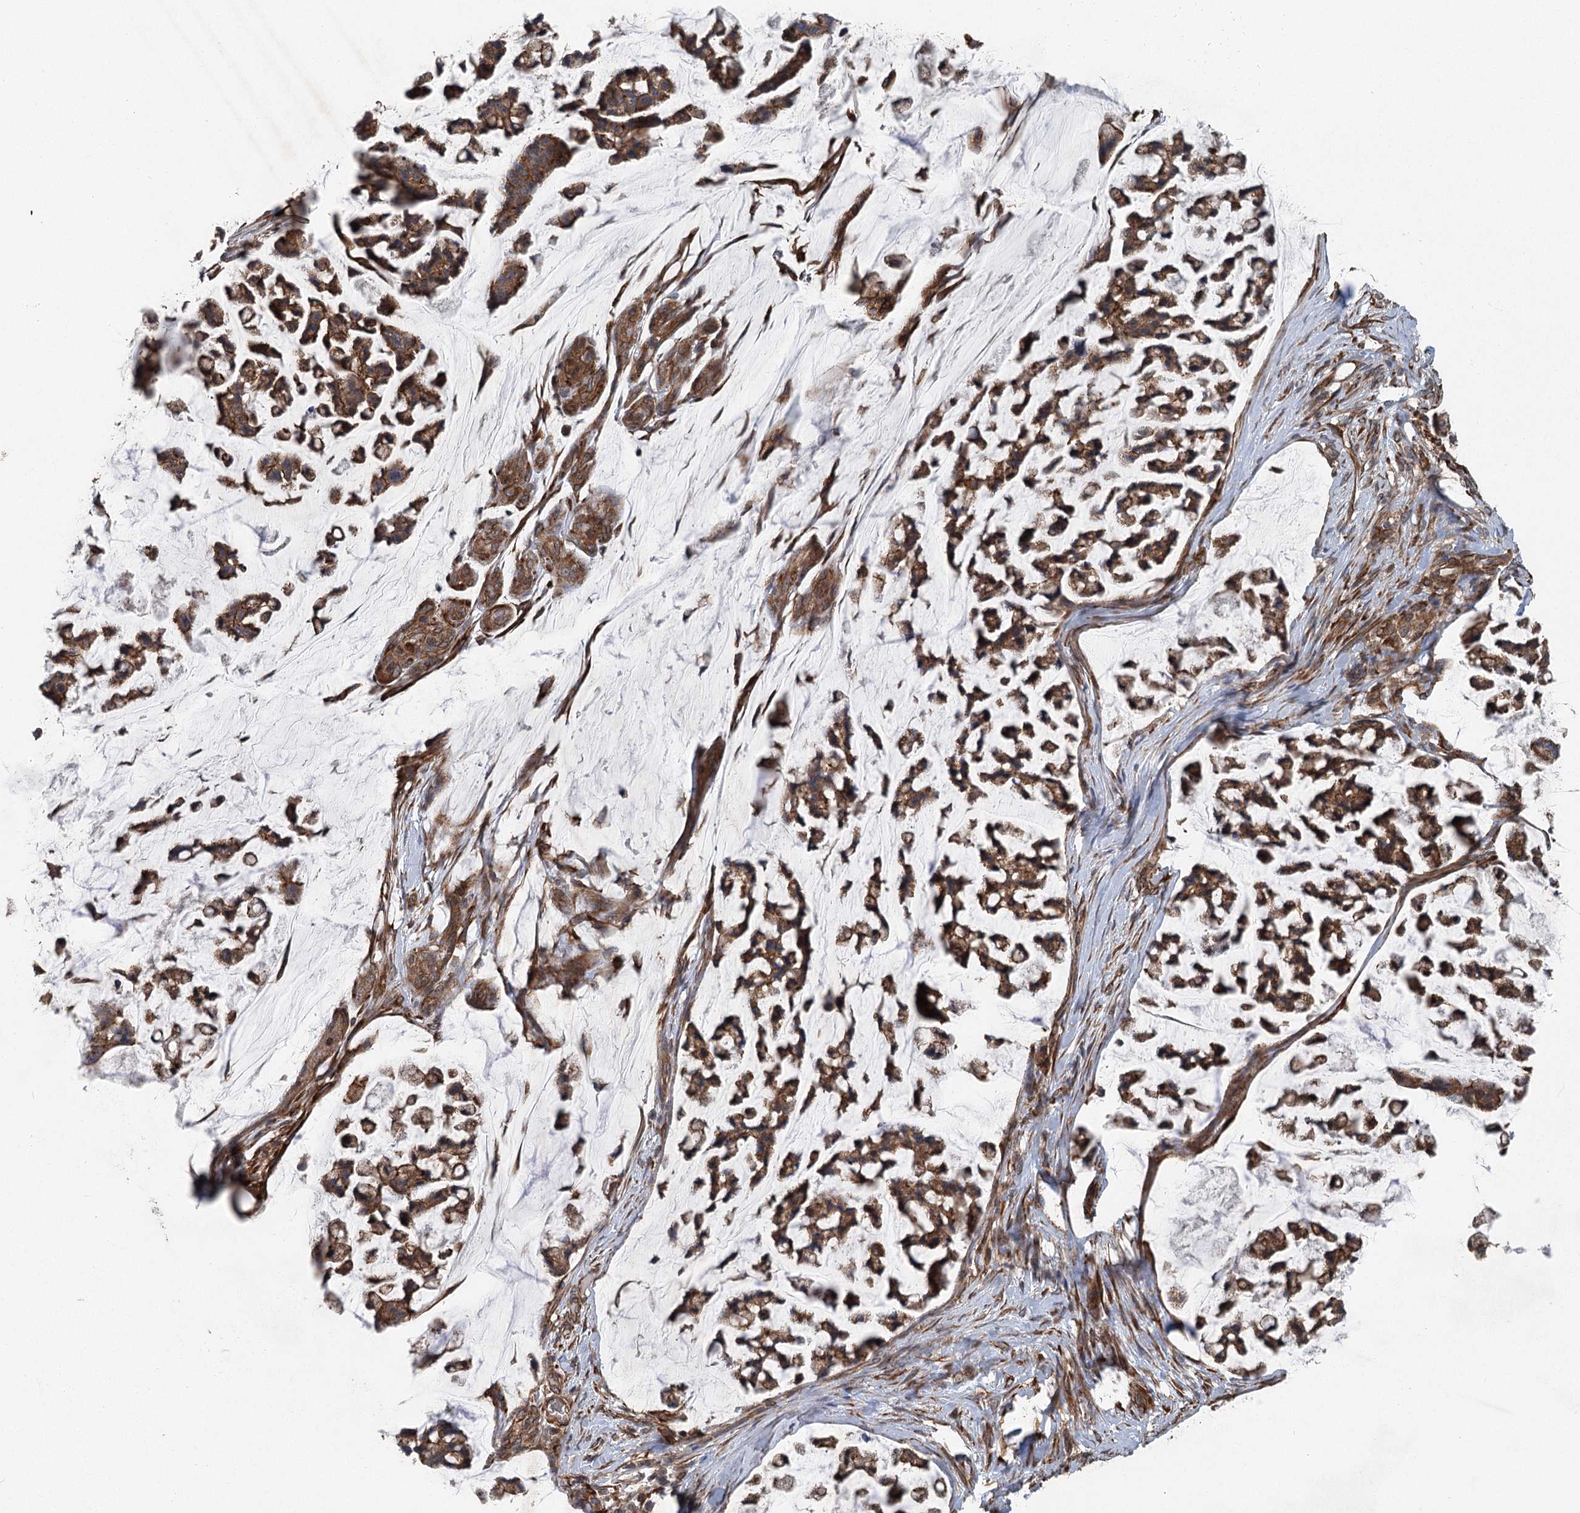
{"staining": {"intensity": "moderate", "quantity": ">75%", "location": "cytoplasmic/membranous"}, "tissue": "stomach cancer", "cell_type": "Tumor cells", "image_type": "cancer", "snomed": [{"axis": "morphology", "description": "Adenocarcinoma, NOS"}, {"axis": "topography", "description": "Stomach, lower"}], "caption": "Adenocarcinoma (stomach) stained for a protein (brown) displays moderate cytoplasmic/membranous positive positivity in about >75% of tumor cells.", "gene": "IQSEC1", "patient": {"sex": "male", "age": 67}}